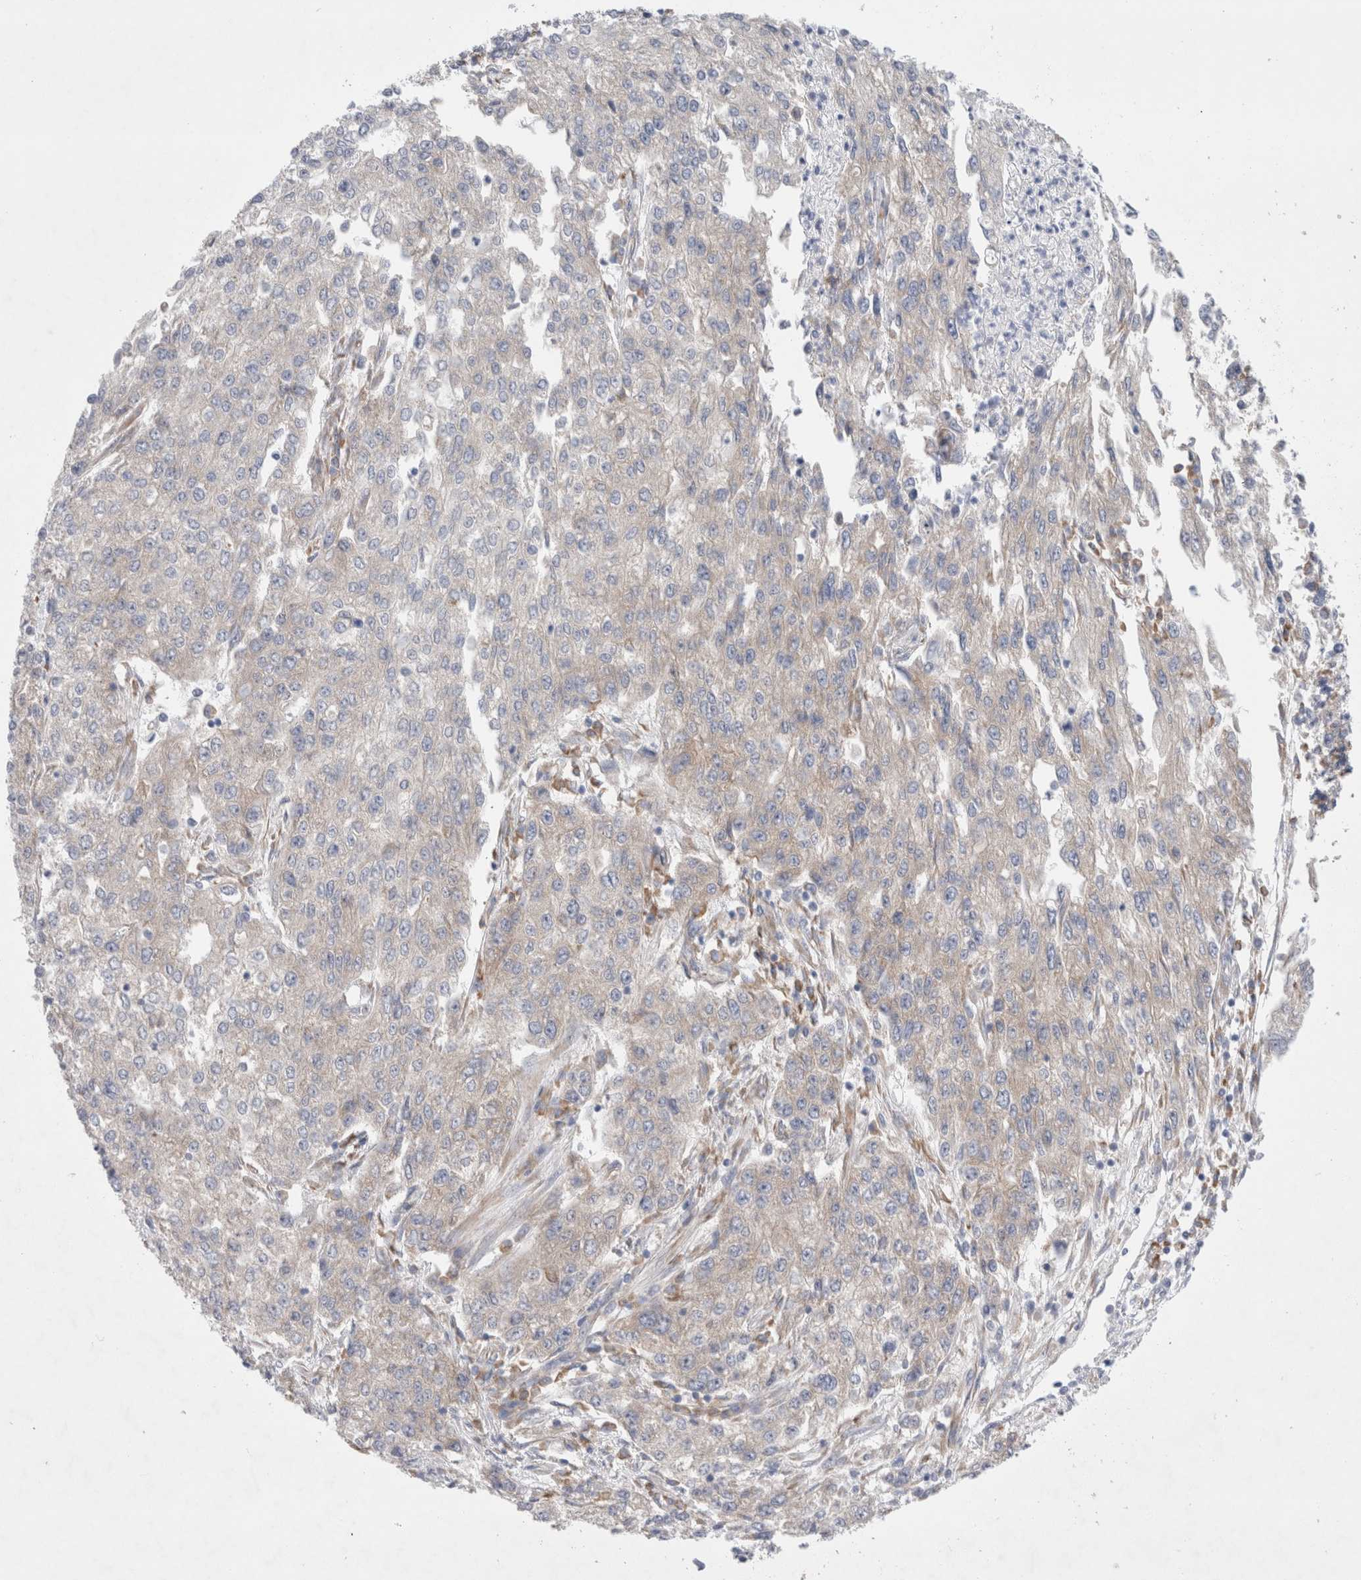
{"staining": {"intensity": "weak", "quantity": "<25%", "location": "cytoplasmic/membranous"}, "tissue": "endometrial cancer", "cell_type": "Tumor cells", "image_type": "cancer", "snomed": [{"axis": "morphology", "description": "Adenocarcinoma, NOS"}, {"axis": "topography", "description": "Endometrium"}], "caption": "Histopathology image shows no significant protein expression in tumor cells of endometrial adenocarcinoma.", "gene": "RBM12B", "patient": {"sex": "female", "age": 49}}